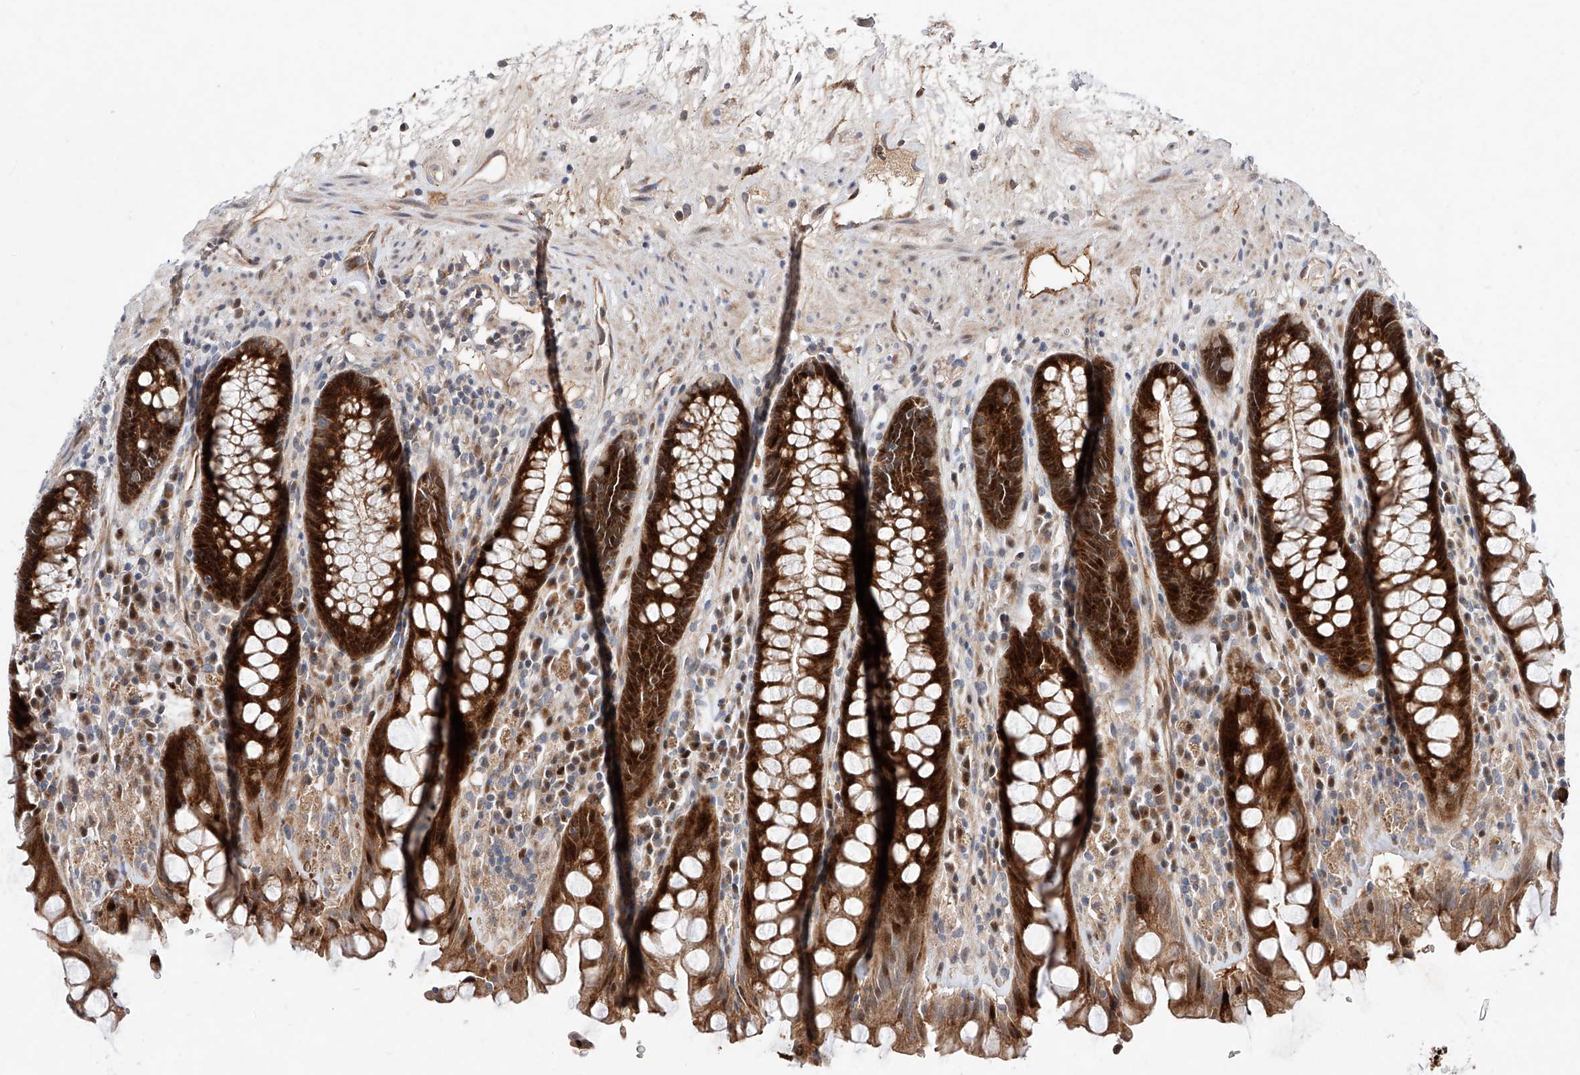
{"staining": {"intensity": "strong", "quantity": ">75%", "location": "cytoplasmic/membranous,nuclear"}, "tissue": "rectum", "cell_type": "Glandular cells", "image_type": "normal", "snomed": [{"axis": "morphology", "description": "Normal tissue, NOS"}, {"axis": "topography", "description": "Rectum"}], "caption": "Immunohistochemical staining of unremarkable rectum exhibits strong cytoplasmic/membranous,nuclear protein staining in about >75% of glandular cells.", "gene": "FUCA2", "patient": {"sex": "male", "age": 64}}